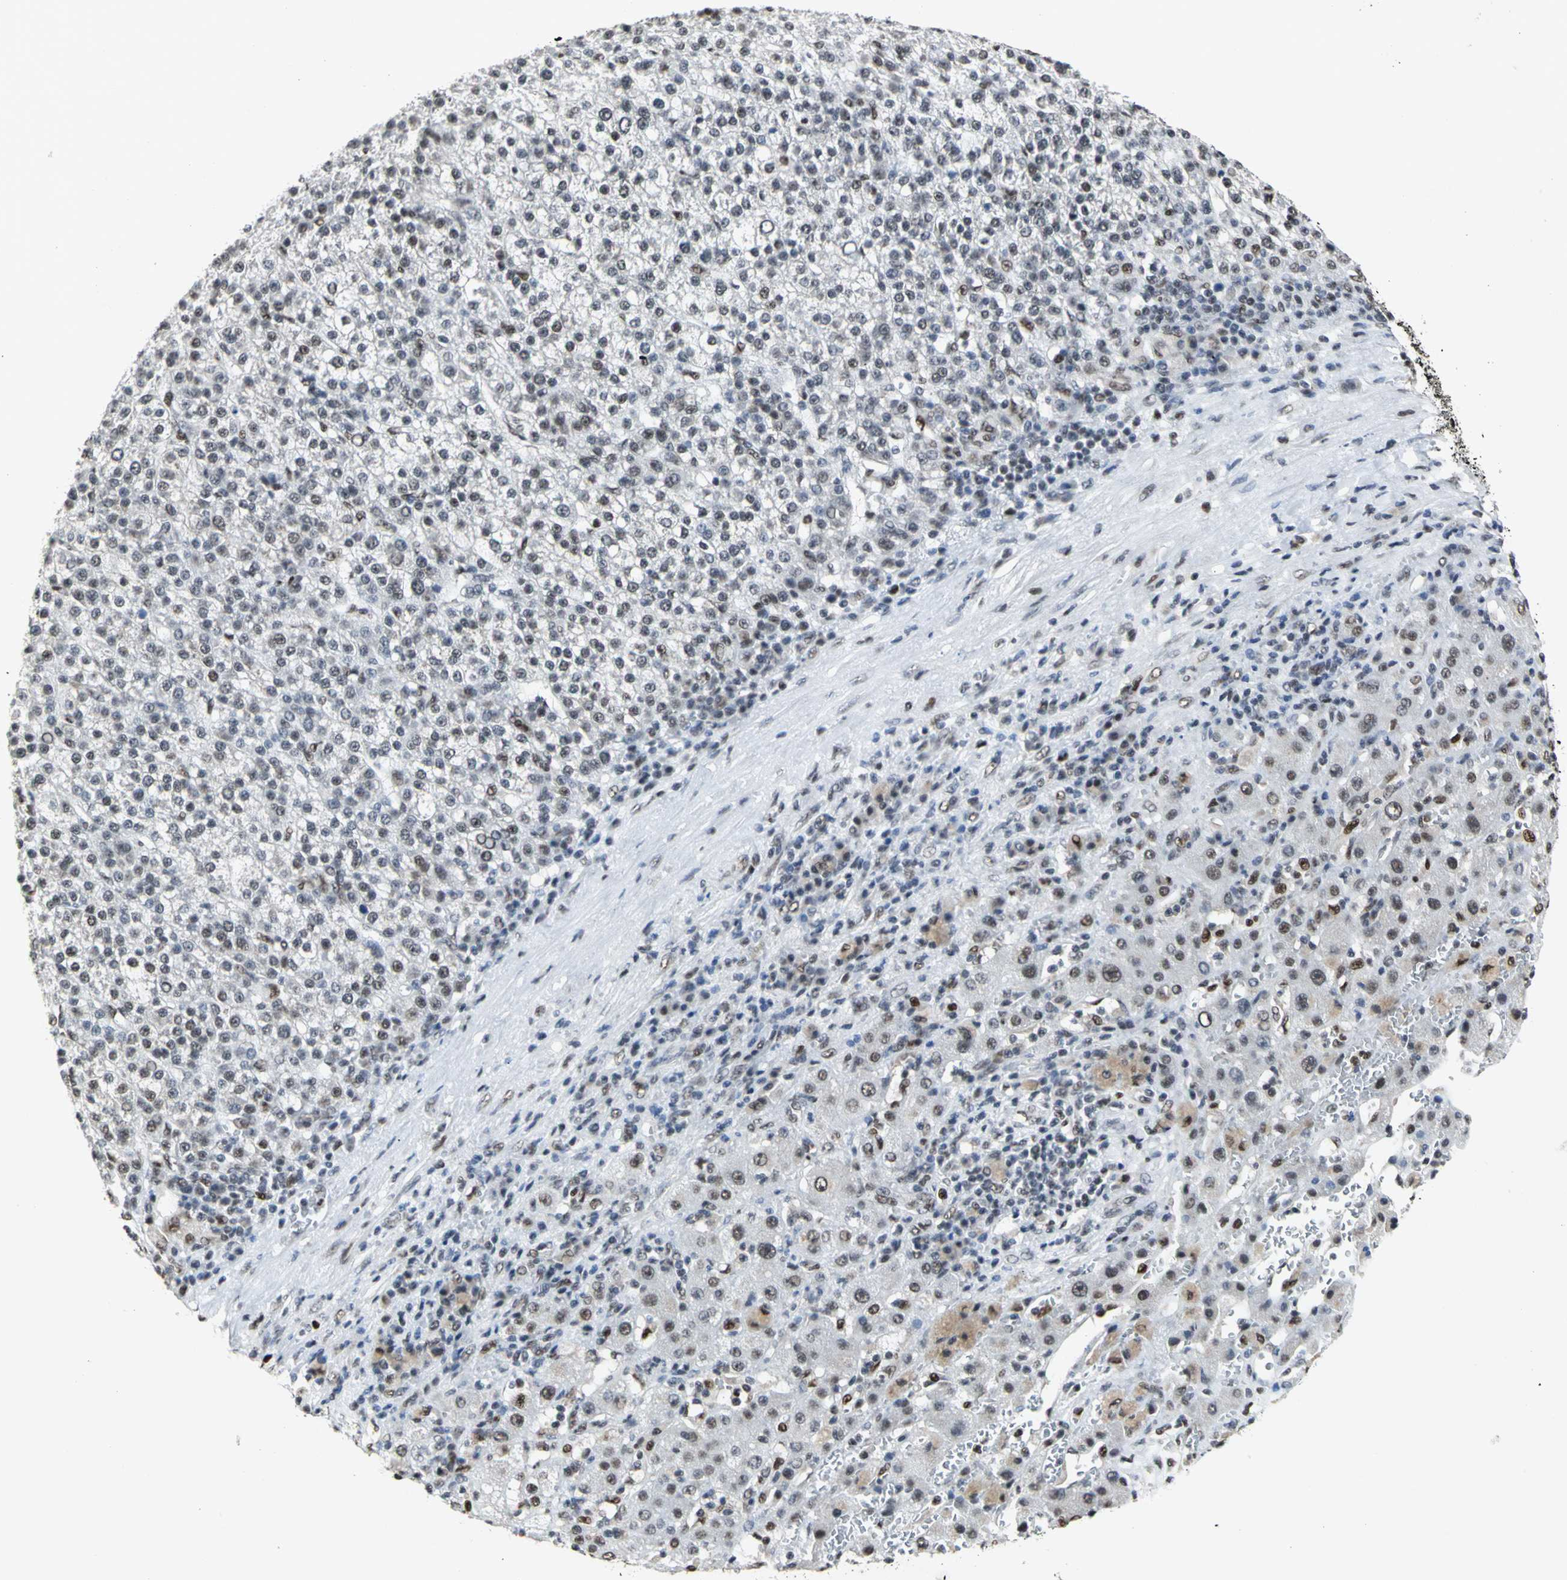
{"staining": {"intensity": "moderate", "quantity": "25%-75%", "location": "nuclear"}, "tissue": "liver cancer", "cell_type": "Tumor cells", "image_type": "cancer", "snomed": [{"axis": "morphology", "description": "Carcinoma, Hepatocellular, NOS"}, {"axis": "topography", "description": "Liver"}], "caption": "Immunohistochemical staining of liver cancer (hepatocellular carcinoma) displays moderate nuclear protein positivity in about 25%-75% of tumor cells. The staining was performed using DAB, with brown indicating positive protein expression. Nuclei are stained blue with hematoxylin.", "gene": "CCDC88C", "patient": {"sex": "female", "age": 58}}